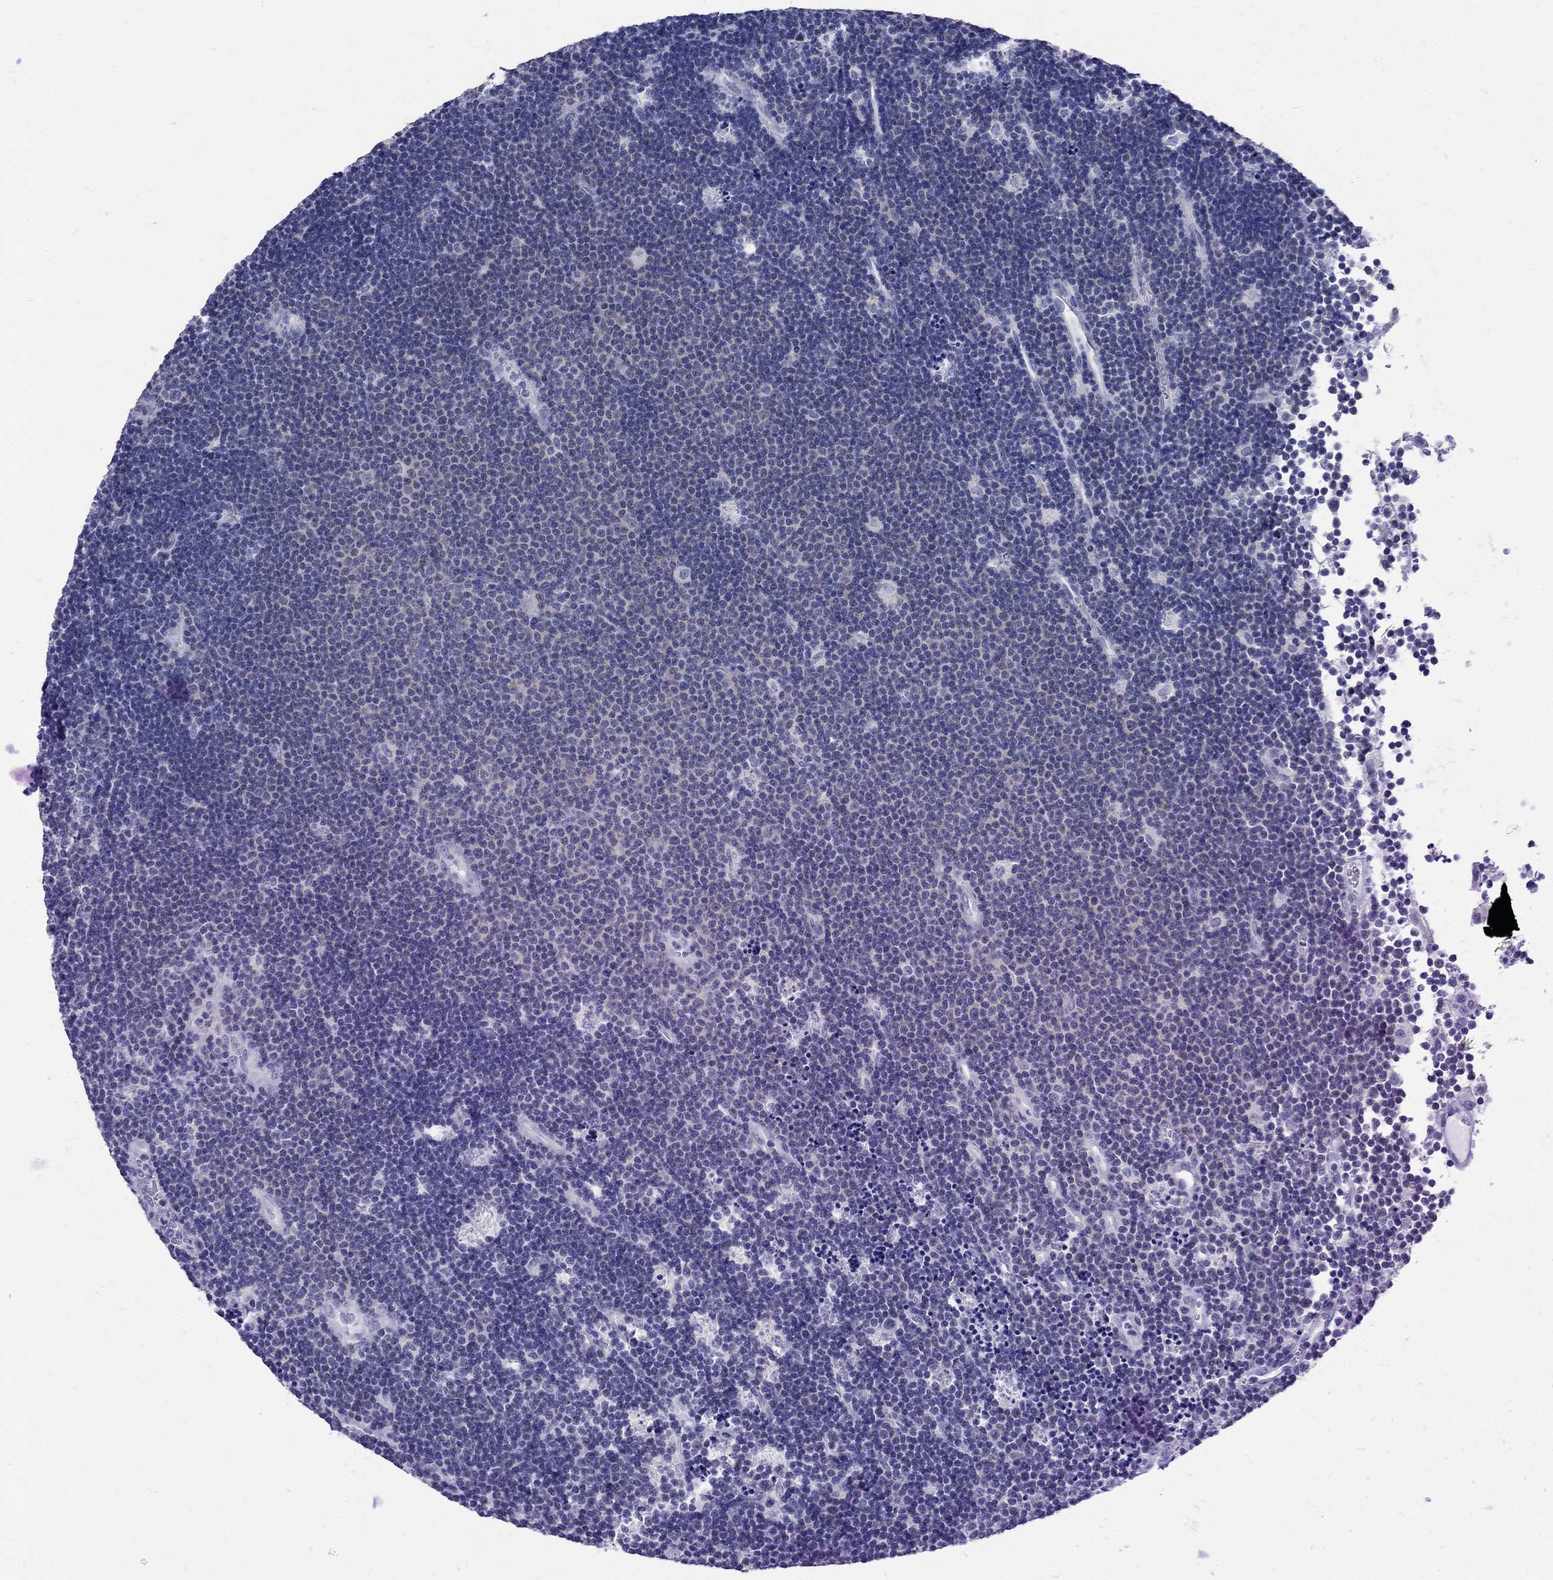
{"staining": {"intensity": "negative", "quantity": "none", "location": "none"}, "tissue": "lymphoma", "cell_type": "Tumor cells", "image_type": "cancer", "snomed": [{"axis": "morphology", "description": "Malignant lymphoma, non-Hodgkin's type, Low grade"}, {"axis": "topography", "description": "Brain"}], "caption": "This is an IHC micrograph of human lymphoma. There is no staining in tumor cells.", "gene": "MAGEB6", "patient": {"sex": "female", "age": 66}}